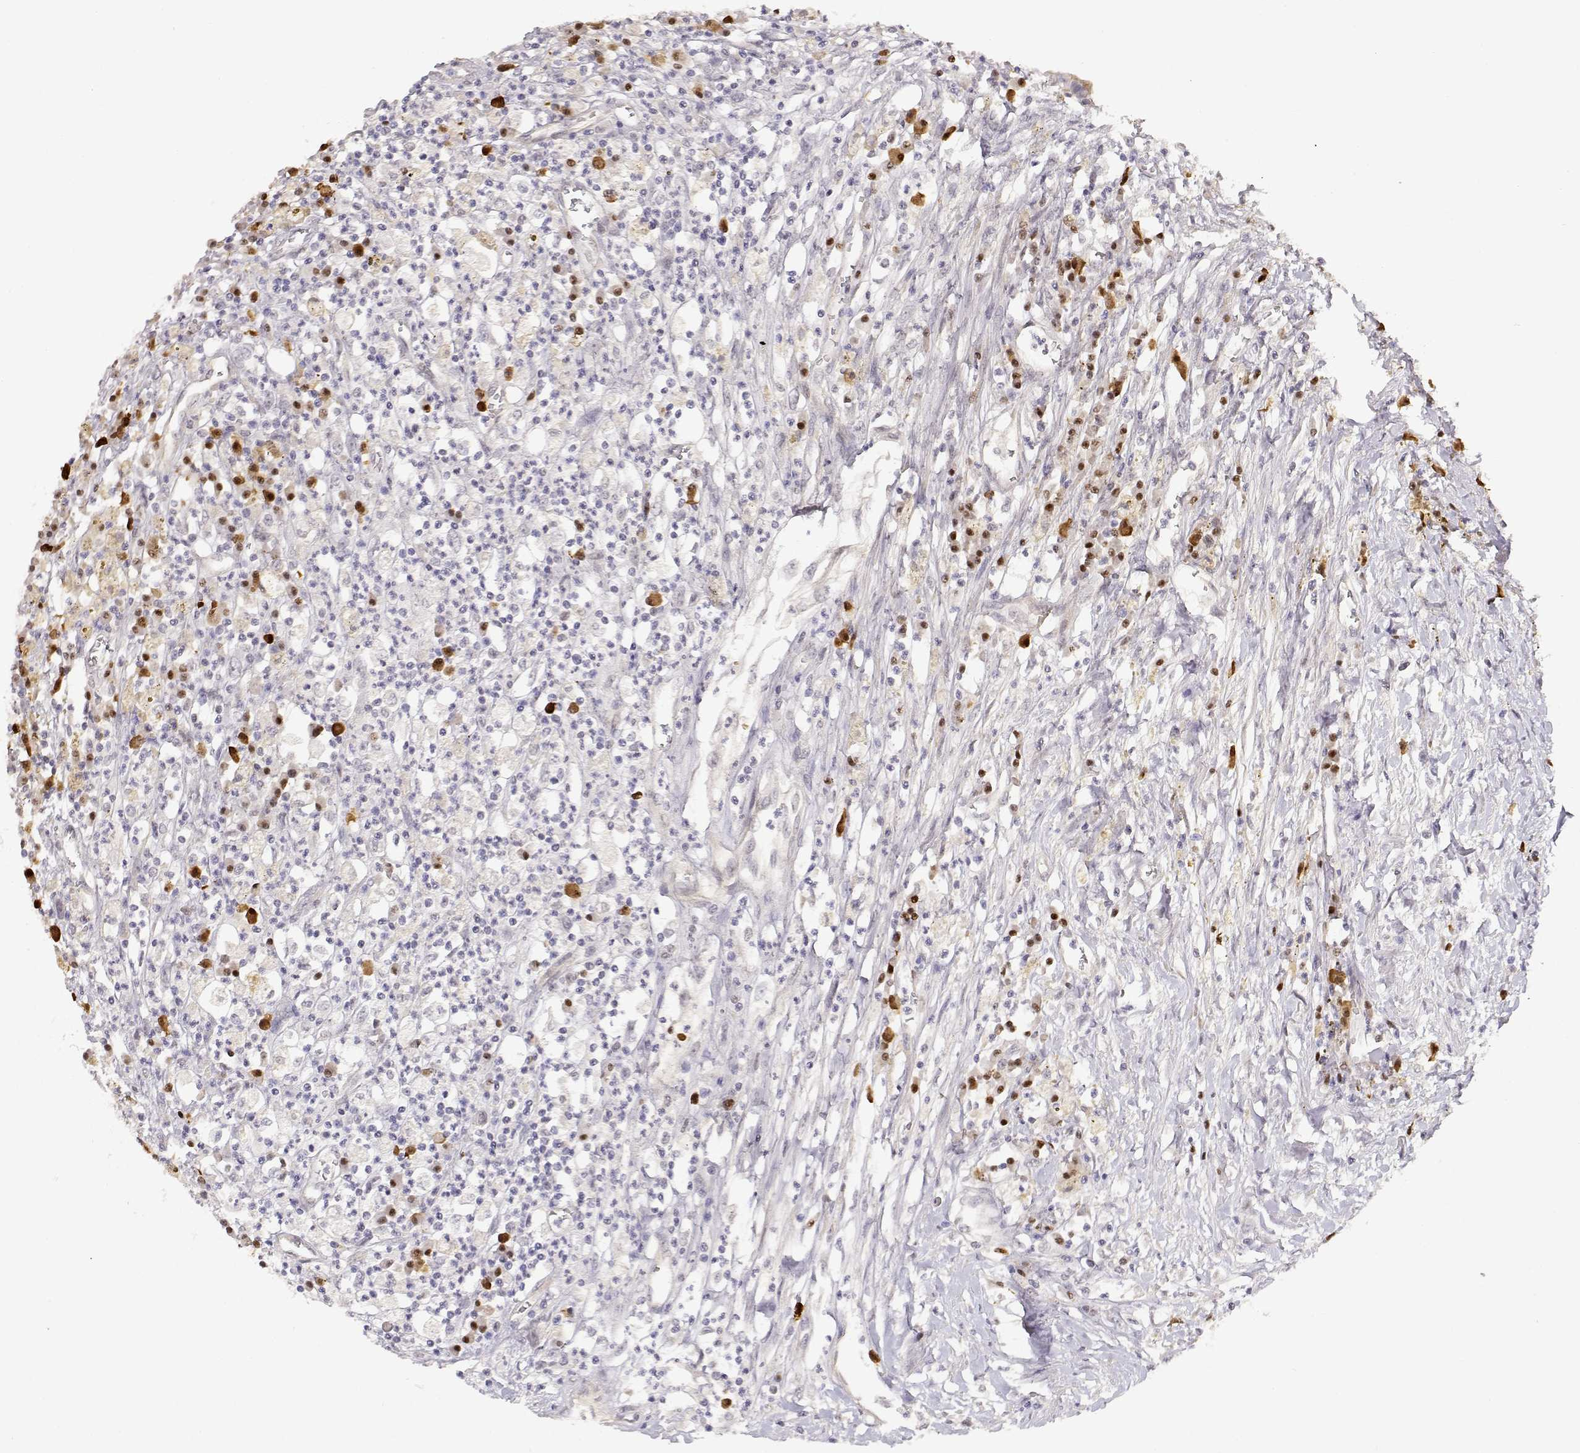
{"staining": {"intensity": "negative", "quantity": "none", "location": "none"}, "tissue": "colorectal cancer", "cell_type": "Tumor cells", "image_type": "cancer", "snomed": [{"axis": "morphology", "description": "Adenocarcinoma, NOS"}, {"axis": "topography", "description": "Rectum"}], "caption": "High magnification brightfield microscopy of adenocarcinoma (colorectal) stained with DAB (3,3'-diaminobenzidine) (brown) and counterstained with hematoxylin (blue): tumor cells show no significant expression.", "gene": "EAF2", "patient": {"sex": "male", "age": 54}}